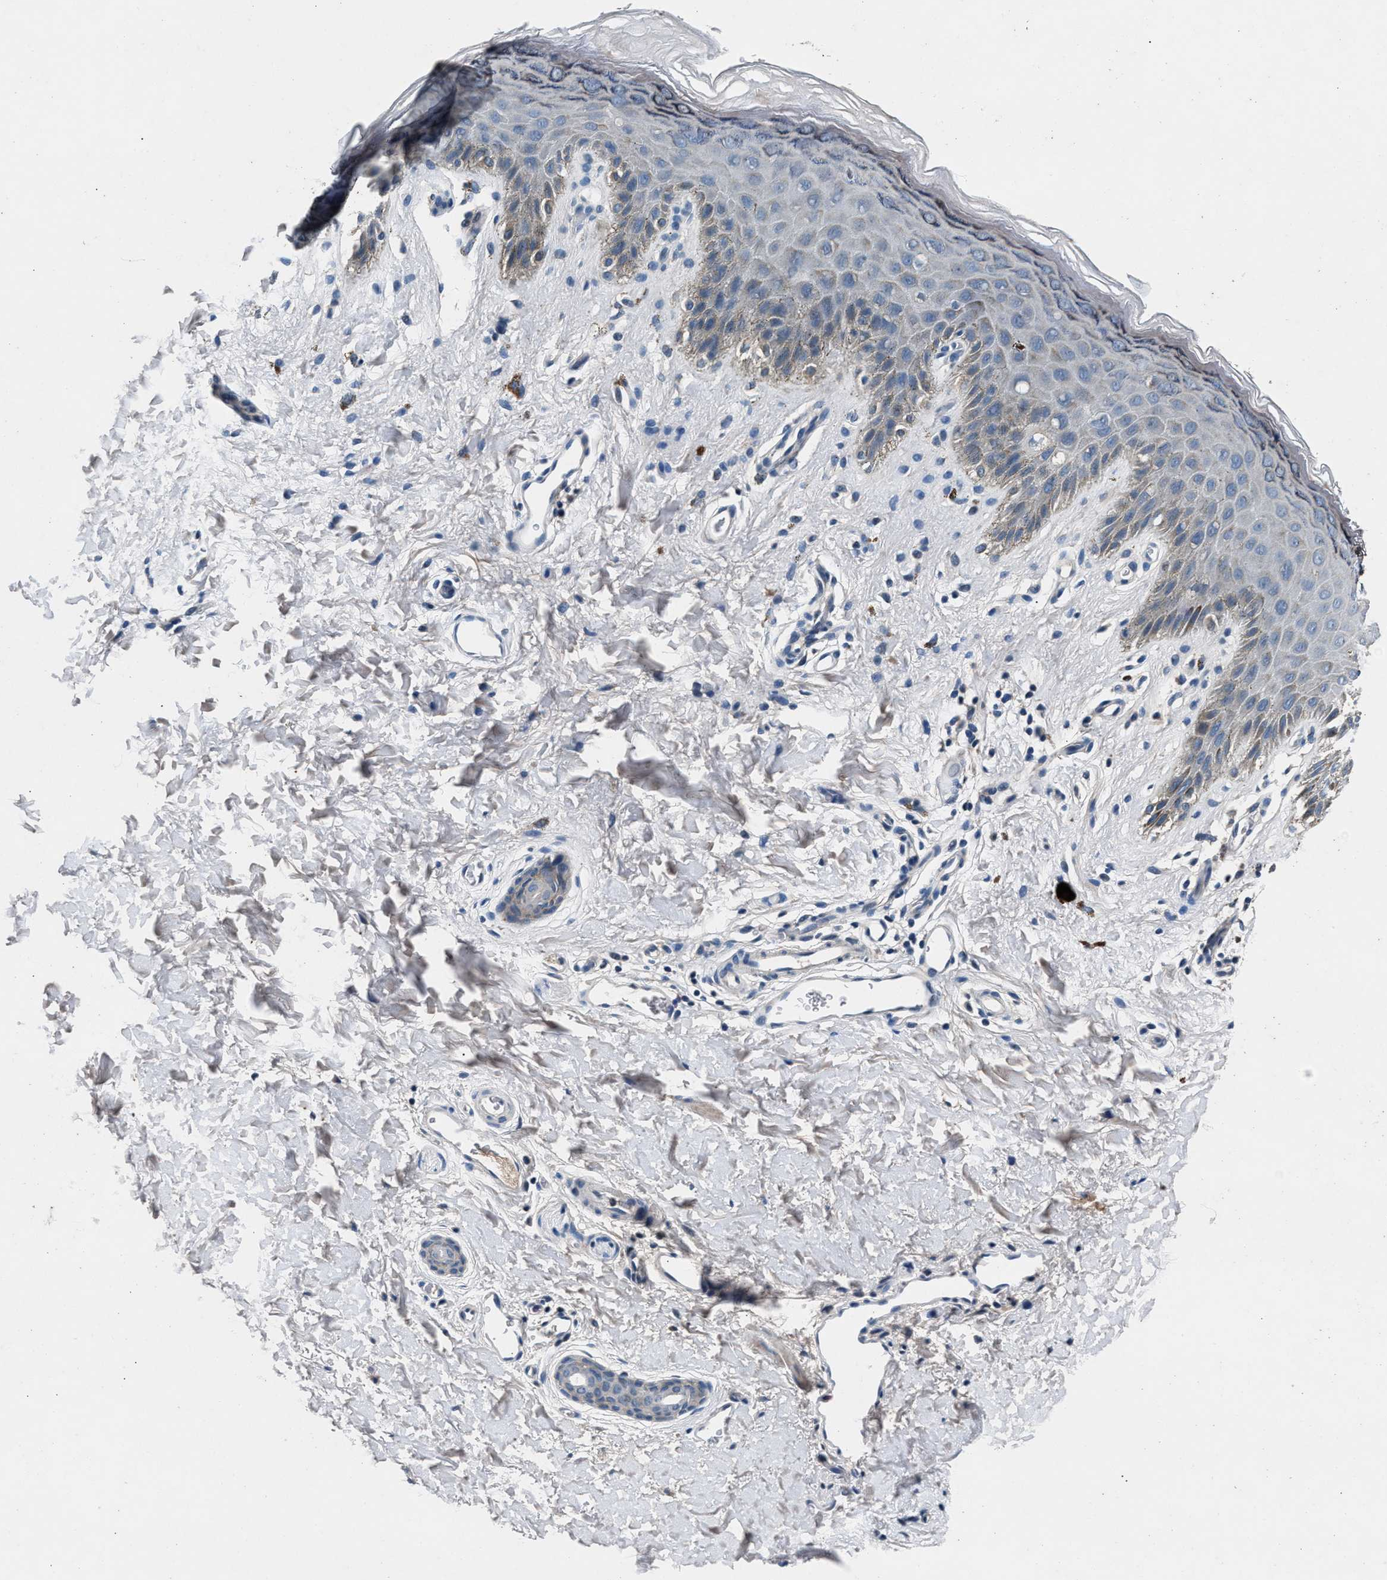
{"staining": {"intensity": "negative", "quantity": "none", "location": "none"}, "tissue": "skin", "cell_type": "Epidermal cells", "image_type": "normal", "snomed": [{"axis": "morphology", "description": "Normal tissue, NOS"}, {"axis": "topography", "description": "Anal"}], "caption": "This micrograph is of benign skin stained with IHC to label a protein in brown with the nuclei are counter-stained blue. There is no expression in epidermal cells. Brightfield microscopy of immunohistochemistry stained with DAB (3,3'-diaminobenzidine) (brown) and hematoxylin (blue), captured at high magnification.", "gene": "DENND6B", "patient": {"sex": "male", "age": 44}}